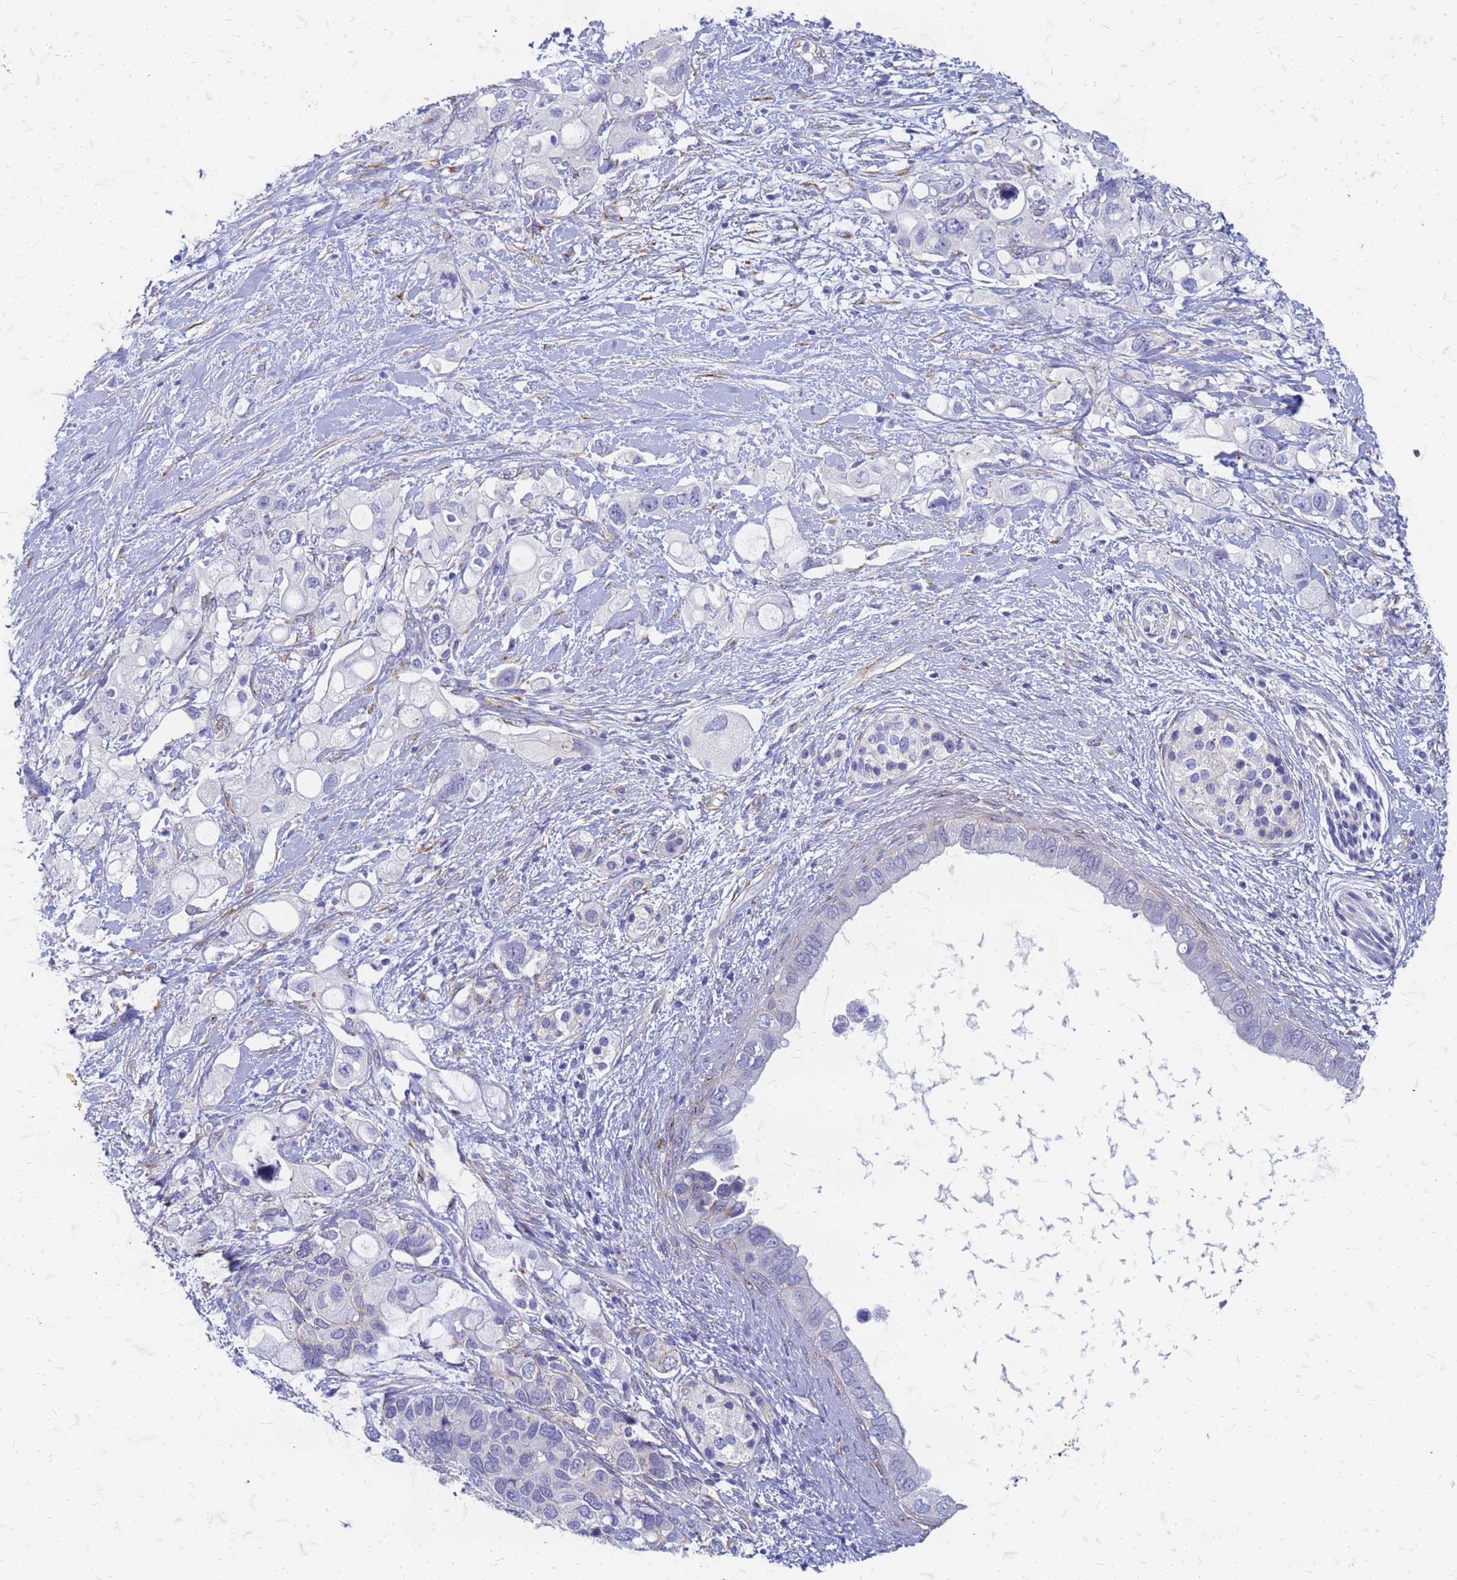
{"staining": {"intensity": "negative", "quantity": "none", "location": "none"}, "tissue": "pancreatic cancer", "cell_type": "Tumor cells", "image_type": "cancer", "snomed": [{"axis": "morphology", "description": "Adenocarcinoma, NOS"}, {"axis": "topography", "description": "Pancreas"}], "caption": "High power microscopy micrograph of an immunohistochemistry (IHC) histopathology image of adenocarcinoma (pancreatic), revealing no significant expression in tumor cells. (DAB immunohistochemistry, high magnification).", "gene": "TRIM64B", "patient": {"sex": "female", "age": 56}}